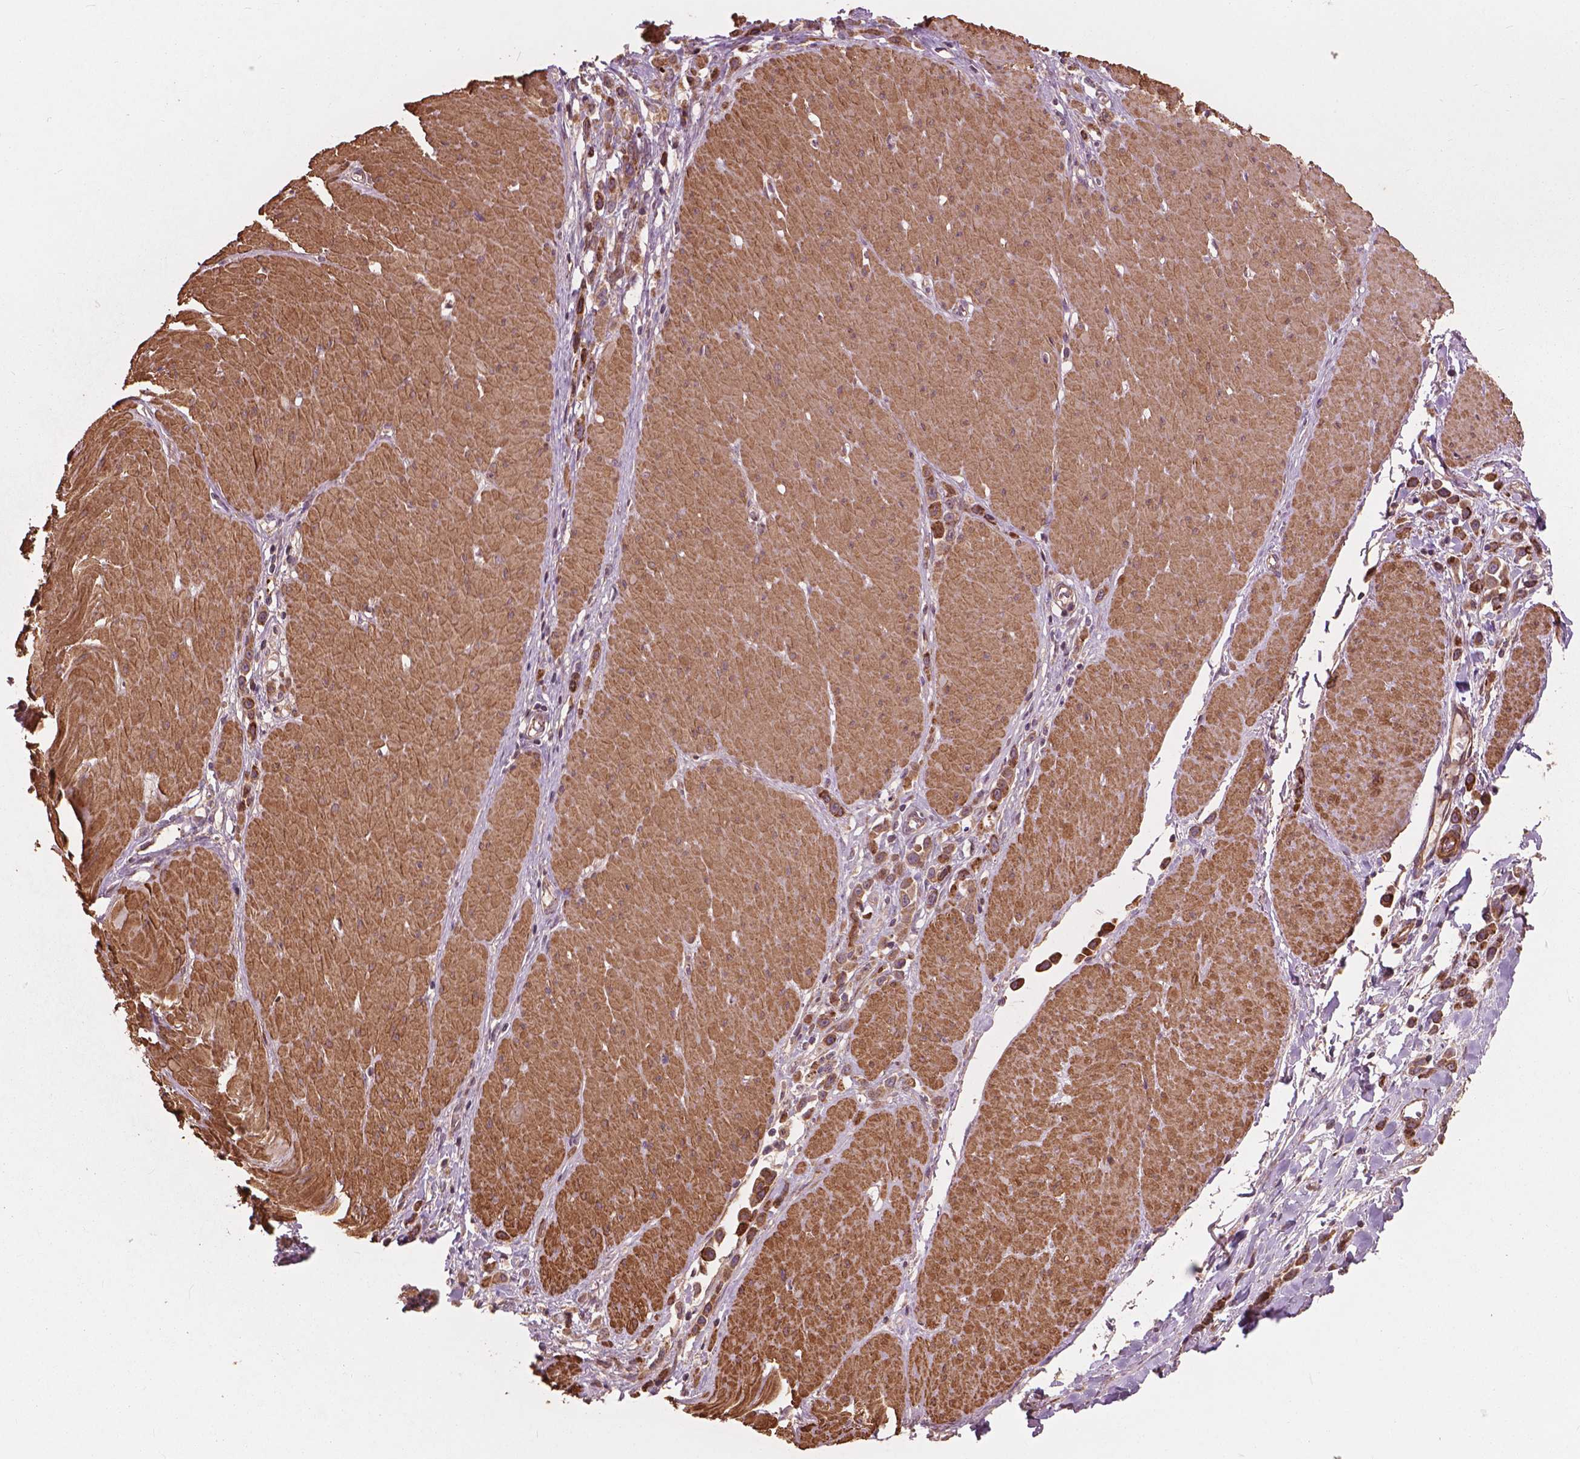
{"staining": {"intensity": "weak", "quantity": ">75%", "location": "cytoplasmic/membranous"}, "tissue": "stomach cancer", "cell_type": "Tumor cells", "image_type": "cancer", "snomed": [{"axis": "morphology", "description": "Adenocarcinoma, NOS"}, {"axis": "topography", "description": "Stomach"}], "caption": "Immunohistochemistry (IHC) staining of stomach adenocarcinoma, which displays low levels of weak cytoplasmic/membranous expression in approximately >75% of tumor cells indicating weak cytoplasmic/membranous protein expression. The staining was performed using DAB (3,3'-diaminobenzidine) (brown) for protein detection and nuclei were counterstained in hematoxylin (blue).", "gene": "FNIP1", "patient": {"sex": "male", "age": 47}}